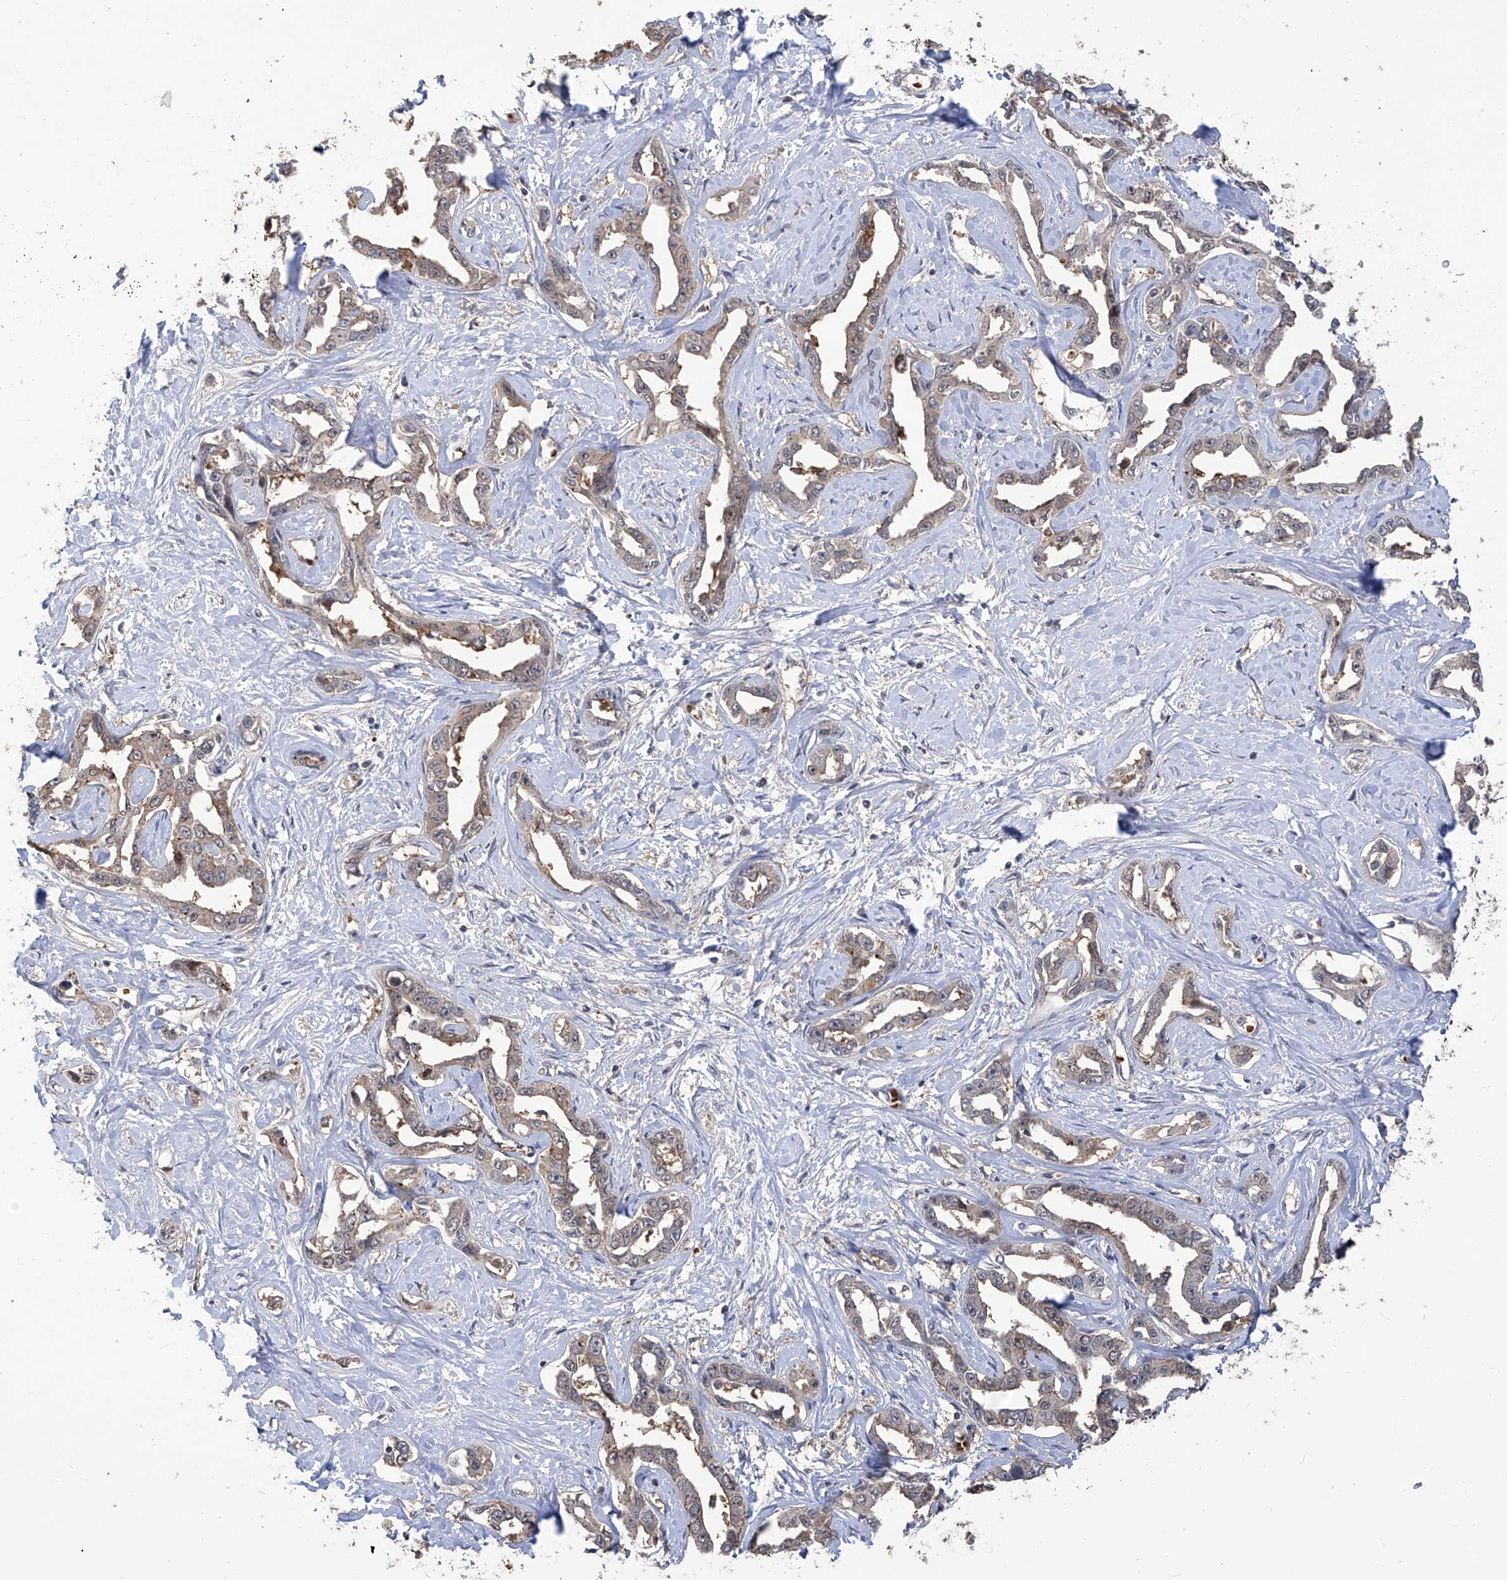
{"staining": {"intensity": "negative", "quantity": "none", "location": "none"}, "tissue": "liver cancer", "cell_type": "Tumor cells", "image_type": "cancer", "snomed": [{"axis": "morphology", "description": "Cholangiocarcinoma"}, {"axis": "topography", "description": "Liver"}], "caption": "Immunohistochemical staining of human cholangiocarcinoma (liver) shows no significant expression in tumor cells. Brightfield microscopy of immunohistochemistry (IHC) stained with DAB (3,3'-diaminobenzidine) (brown) and hematoxylin (blue), captured at high magnification.", "gene": "LYSMD4", "patient": {"sex": "male", "age": 59}}